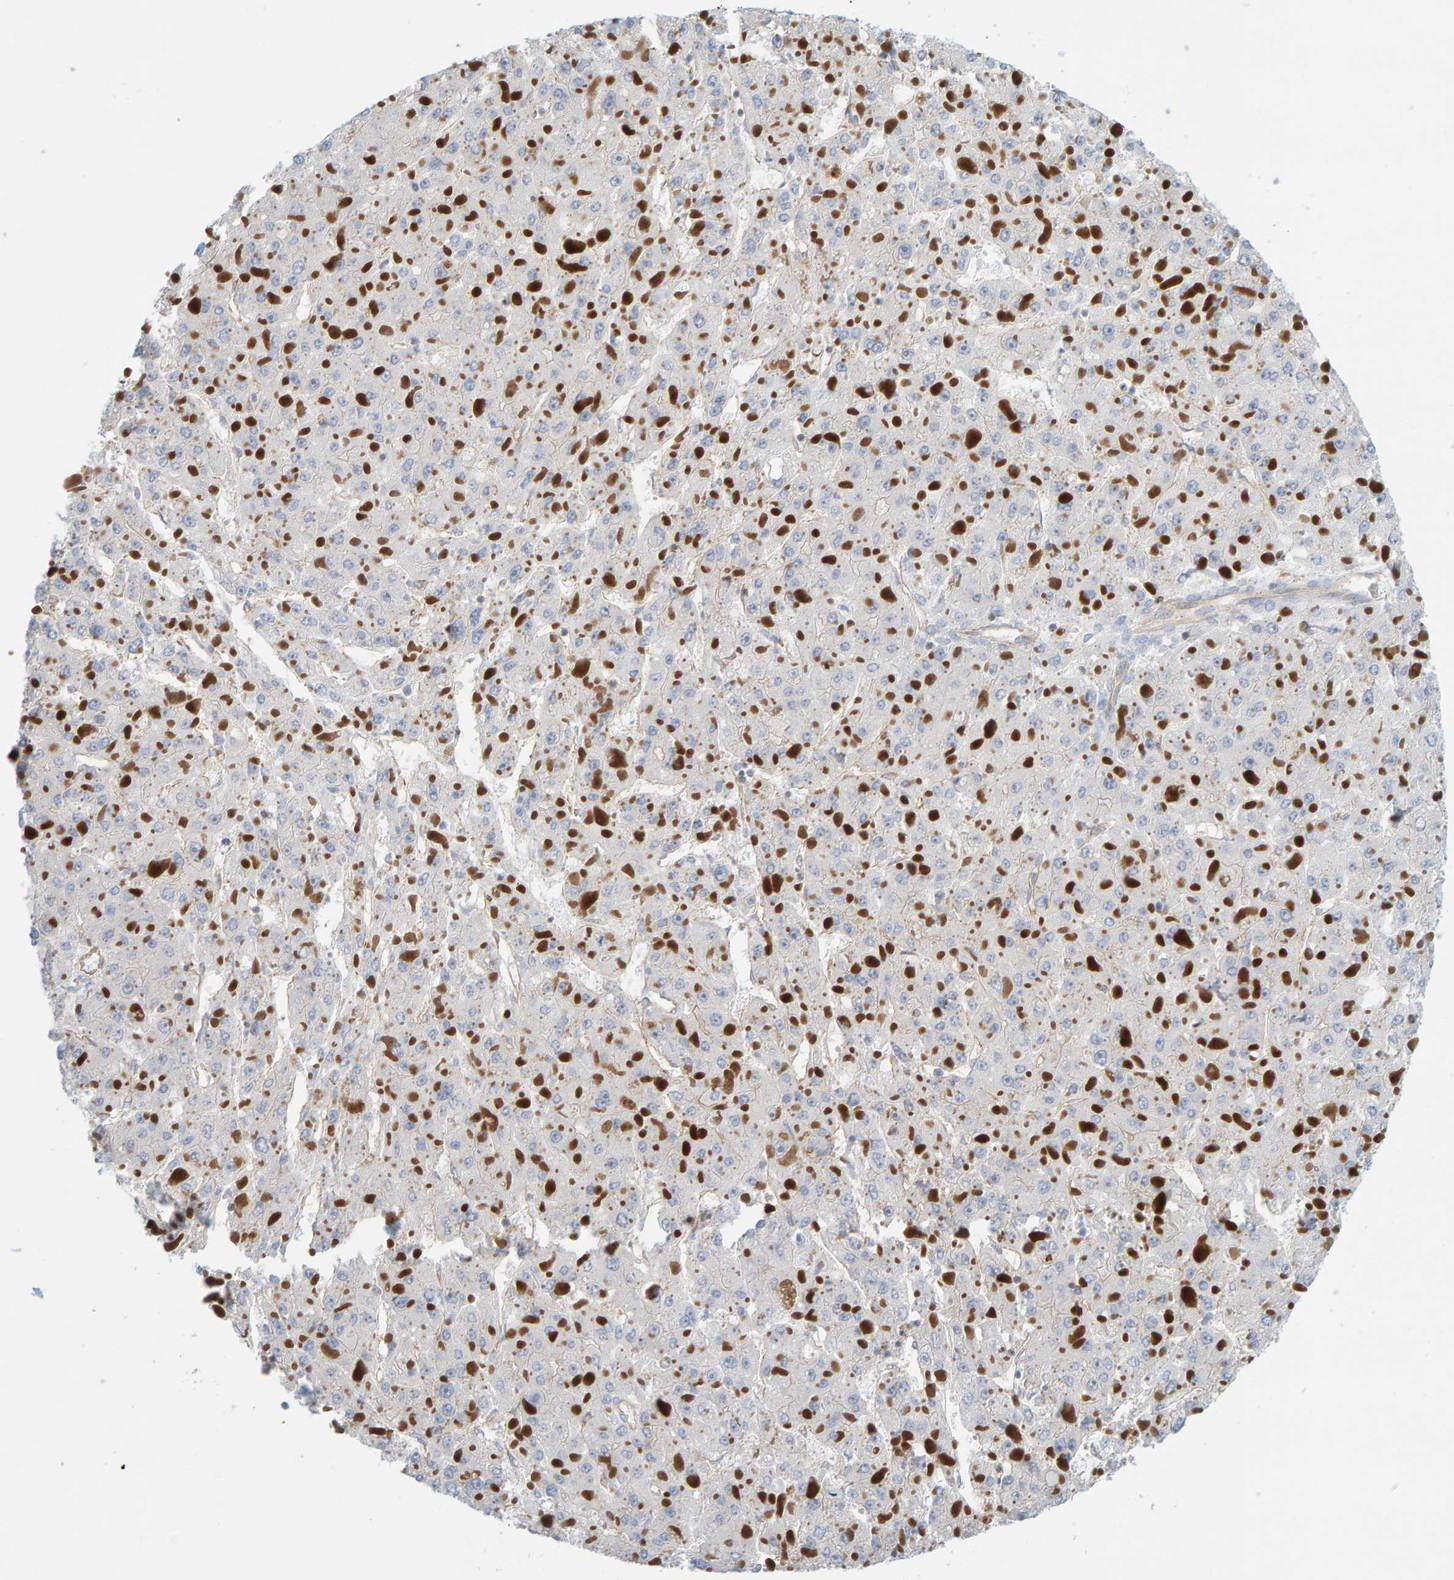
{"staining": {"intensity": "negative", "quantity": "none", "location": "none"}, "tissue": "liver cancer", "cell_type": "Tumor cells", "image_type": "cancer", "snomed": [{"axis": "morphology", "description": "Carcinoma, Hepatocellular, NOS"}, {"axis": "topography", "description": "Liver"}], "caption": "Immunohistochemical staining of hepatocellular carcinoma (liver) displays no significant expression in tumor cells. (DAB (3,3'-diaminobenzidine) immunohistochemistry (IHC) visualized using brightfield microscopy, high magnification).", "gene": "PRKD2", "patient": {"sex": "female", "age": 73}}